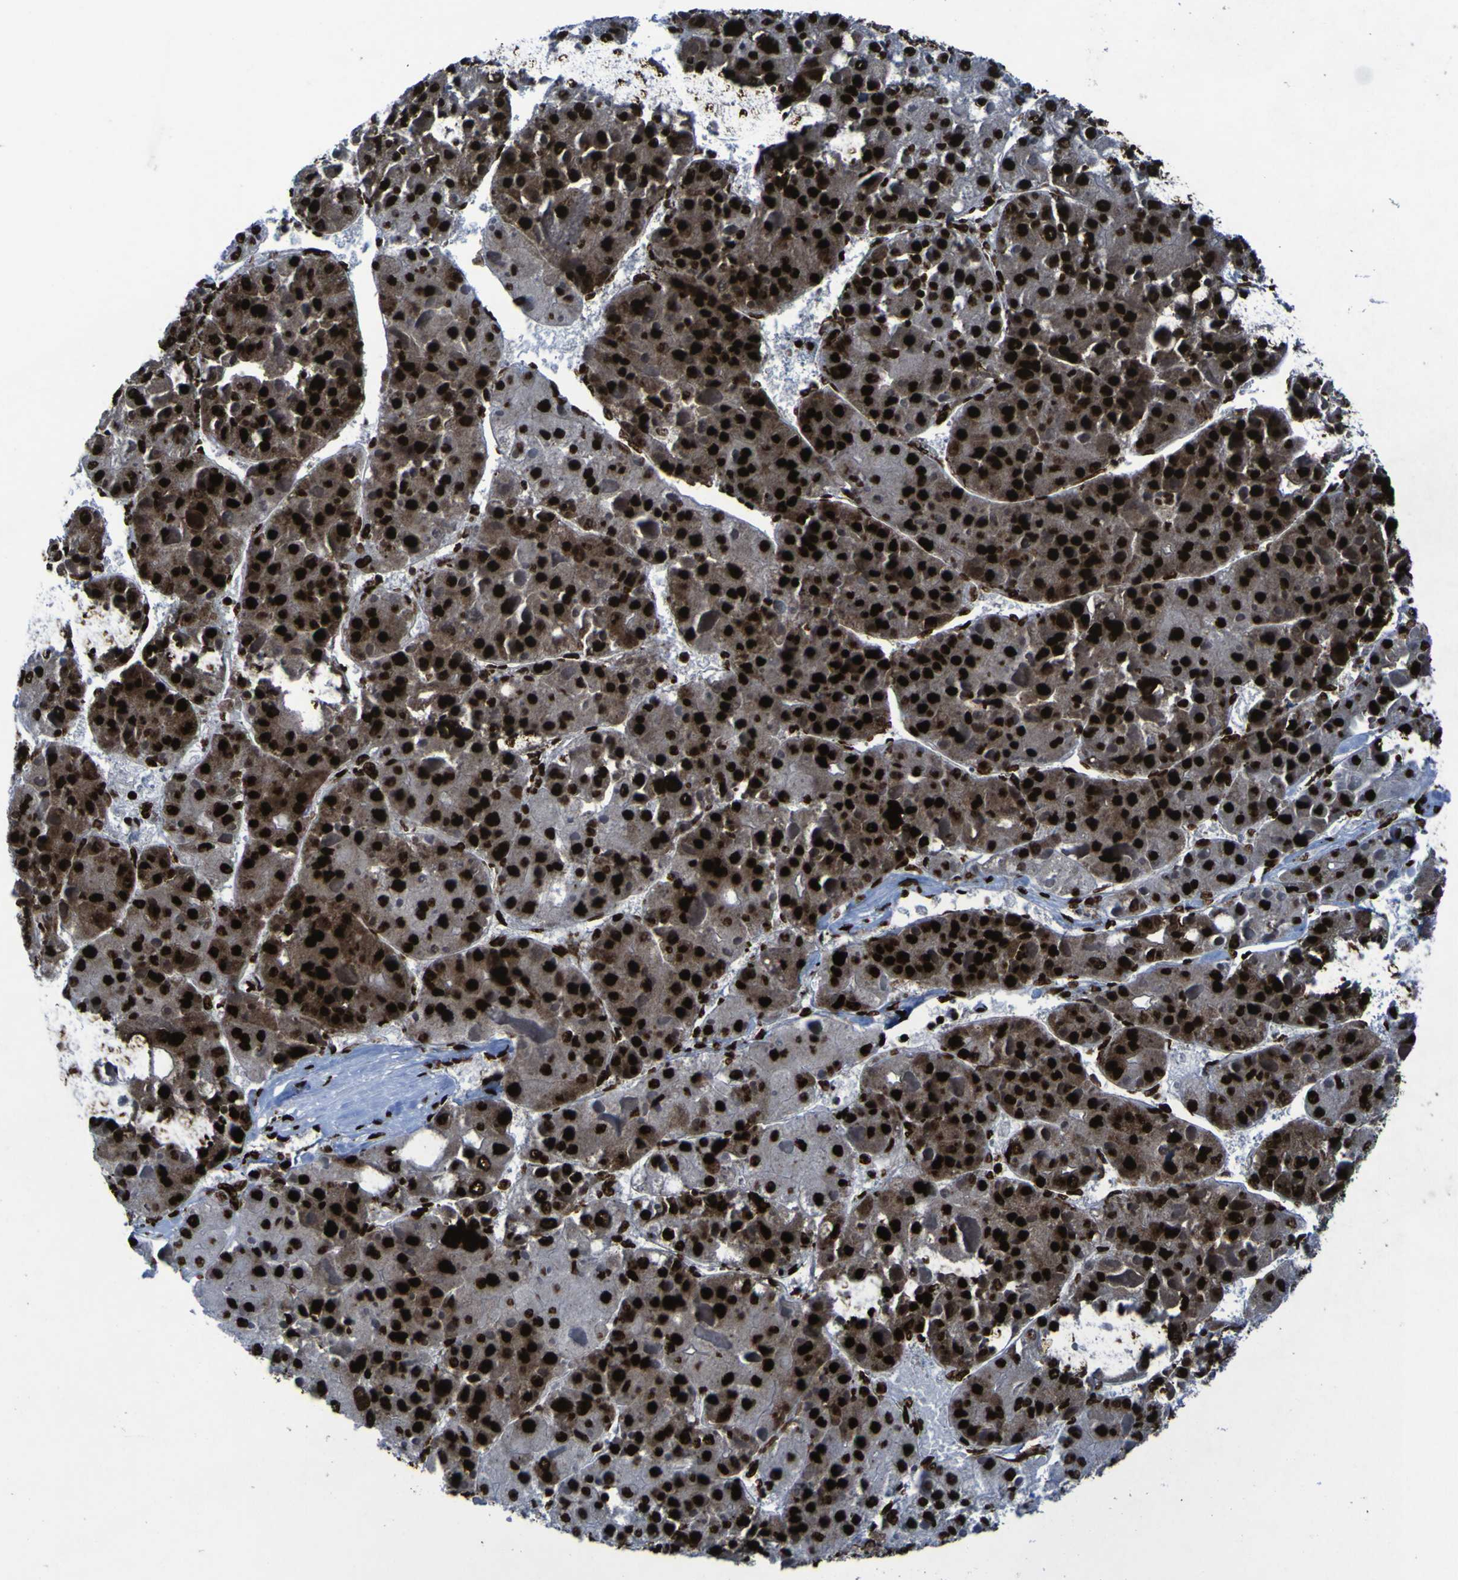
{"staining": {"intensity": "strong", "quantity": ">75%", "location": "nuclear"}, "tissue": "liver cancer", "cell_type": "Tumor cells", "image_type": "cancer", "snomed": [{"axis": "morphology", "description": "Carcinoma, Hepatocellular, NOS"}, {"axis": "topography", "description": "Liver"}], "caption": "Immunohistochemistry (DAB (3,3'-diaminobenzidine)) staining of human liver cancer (hepatocellular carcinoma) reveals strong nuclear protein positivity in about >75% of tumor cells.", "gene": "NPM1", "patient": {"sex": "female", "age": 73}}